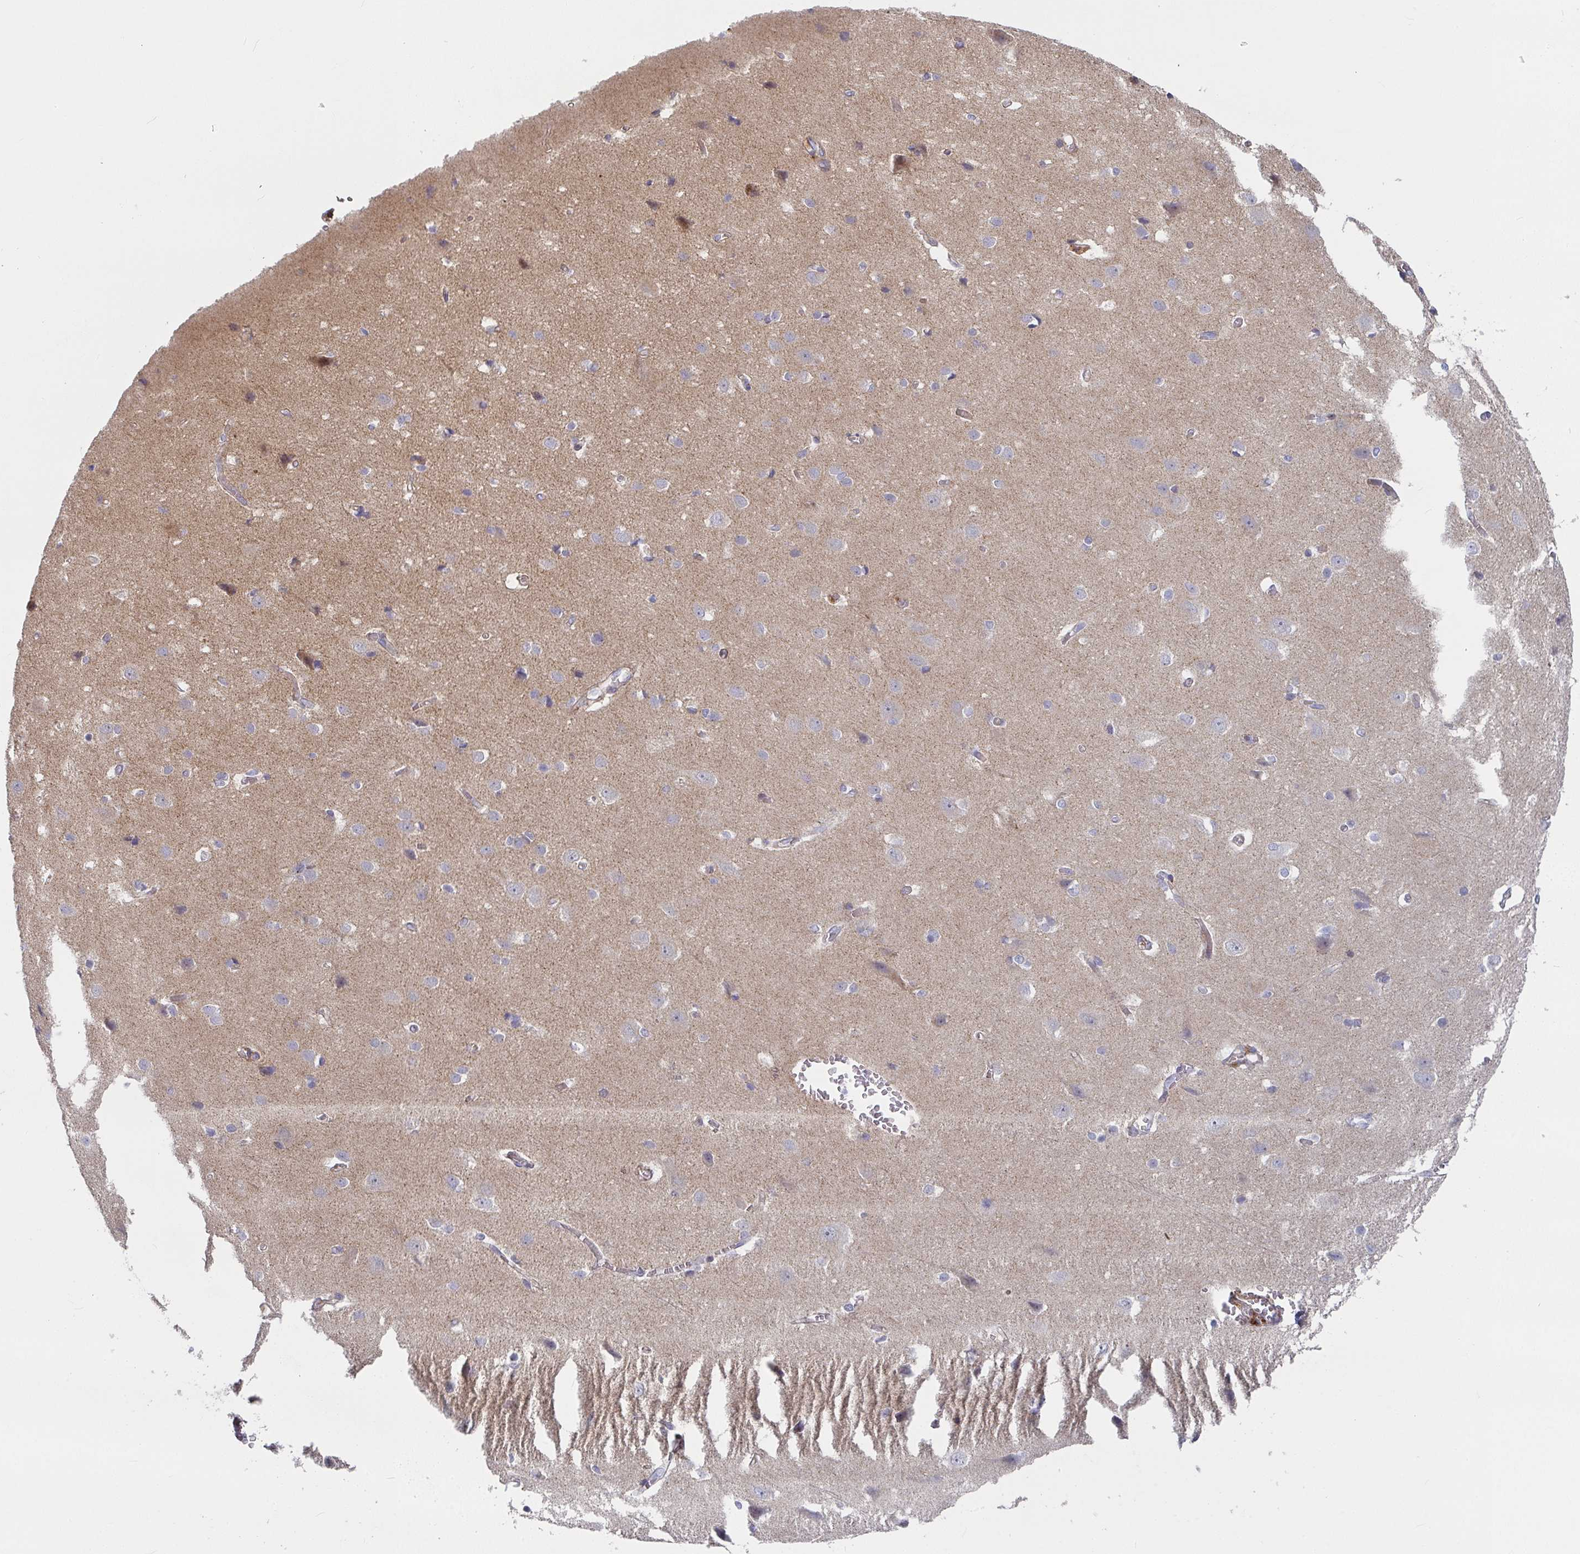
{"staining": {"intensity": "weak", "quantity": "25%-75%", "location": "cytoplasmic/membranous"}, "tissue": "cerebral cortex", "cell_type": "Endothelial cells", "image_type": "normal", "snomed": [{"axis": "morphology", "description": "Normal tissue, NOS"}, {"axis": "topography", "description": "Cerebral cortex"}], "caption": "Approximately 25%-75% of endothelial cells in normal cerebral cortex display weak cytoplasmic/membranous protein positivity as visualized by brown immunohistochemical staining.", "gene": "RHEBL1", "patient": {"sex": "male", "age": 37}}